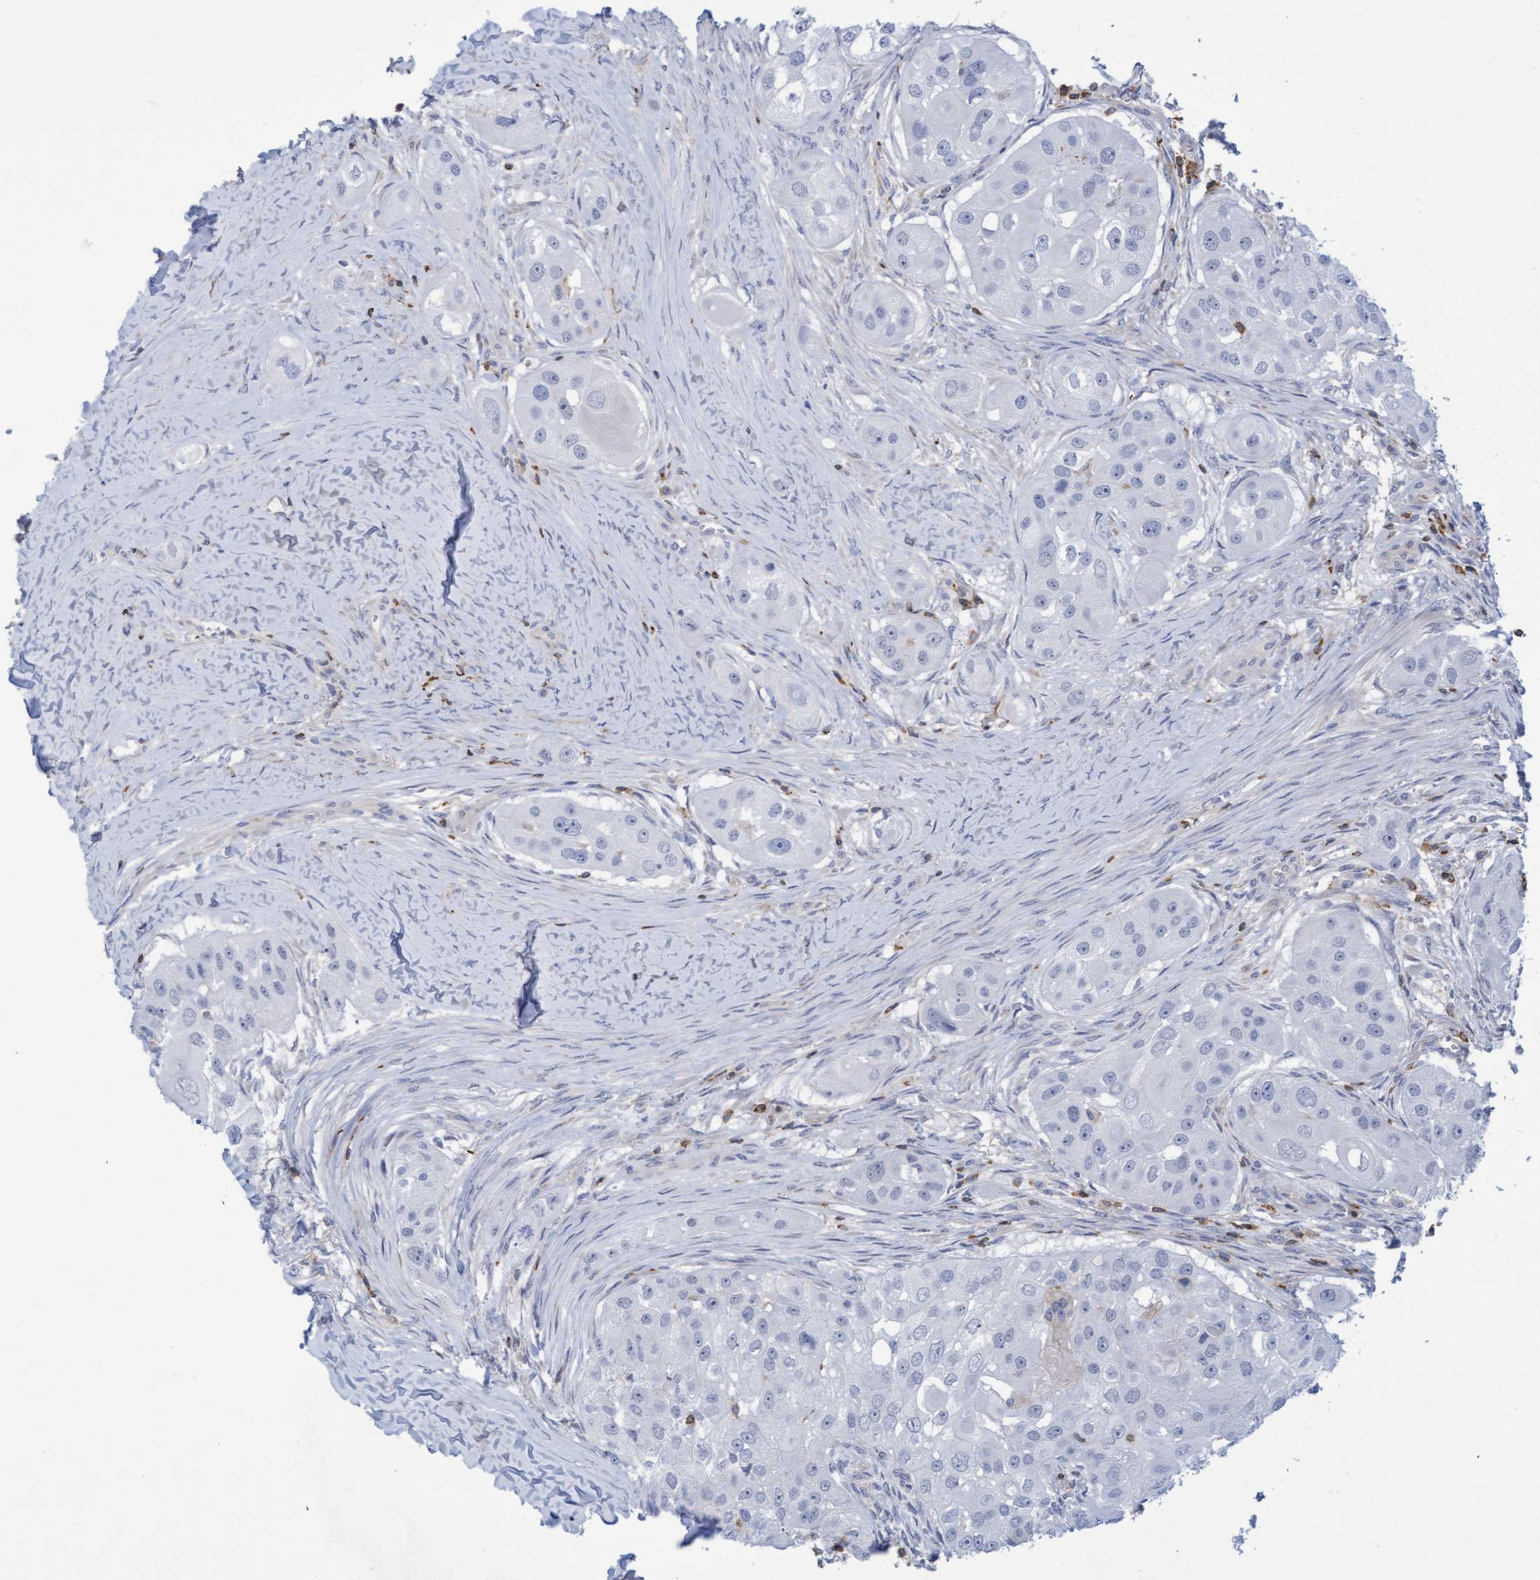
{"staining": {"intensity": "negative", "quantity": "none", "location": "none"}, "tissue": "head and neck cancer", "cell_type": "Tumor cells", "image_type": "cancer", "snomed": [{"axis": "morphology", "description": "Normal tissue, NOS"}, {"axis": "morphology", "description": "Squamous cell carcinoma, NOS"}, {"axis": "topography", "description": "Skeletal muscle"}, {"axis": "topography", "description": "Head-Neck"}], "caption": "A photomicrograph of human head and neck cancer (squamous cell carcinoma) is negative for staining in tumor cells.", "gene": "FNBP1", "patient": {"sex": "male", "age": 51}}